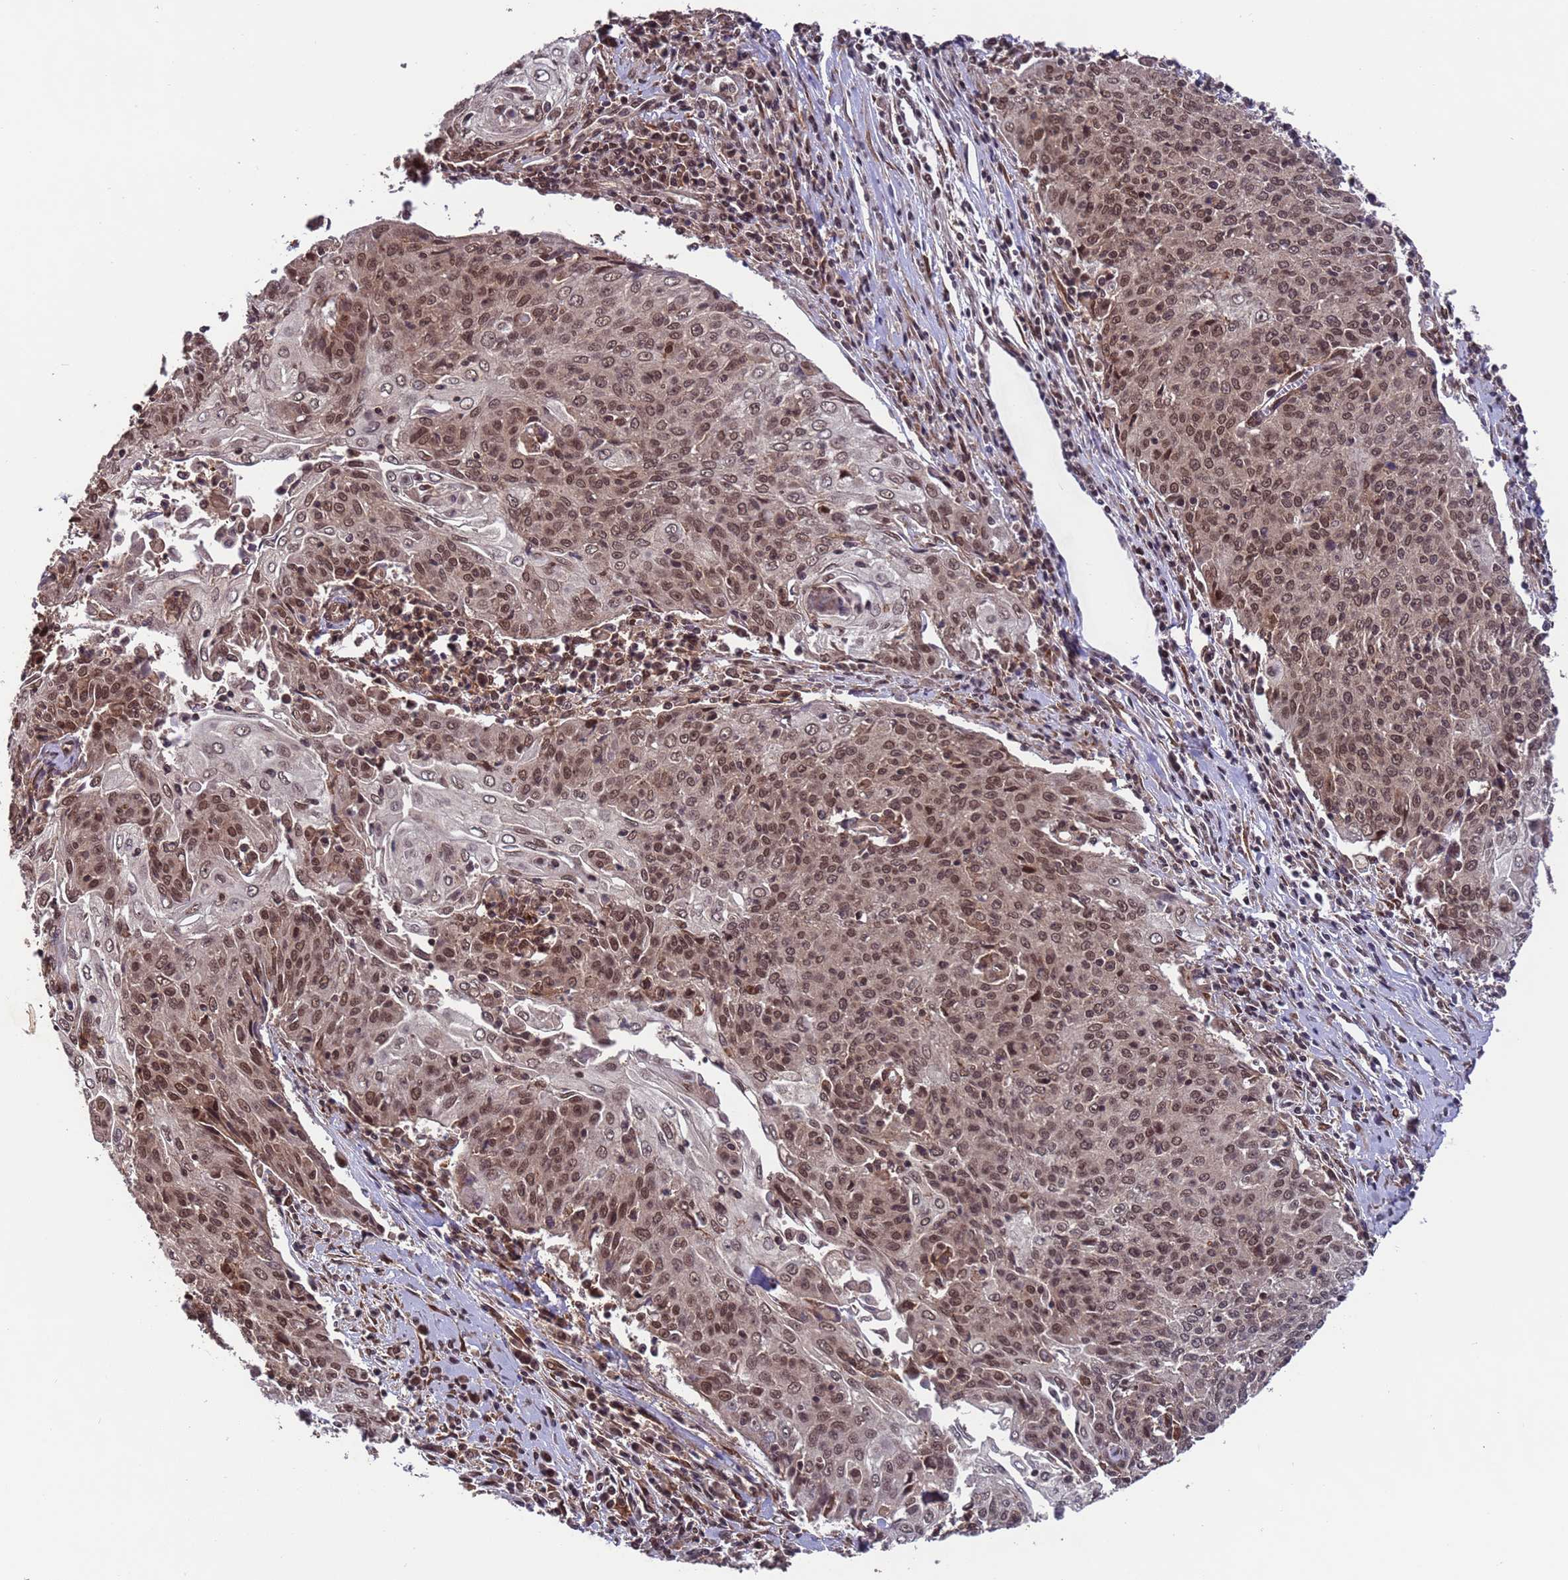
{"staining": {"intensity": "moderate", "quantity": ">75%", "location": "nuclear"}, "tissue": "cervical cancer", "cell_type": "Tumor cells", "image_type": "cancer", "snomed": [{"axis": "morphology", "description": "Squamous cell carcinoma, NOS"}, {"axis": "topography", "description": "Cervix"}], "caption": "A brown stain shows moderate nuclear staining of a protein in cervical cancer (squamous cell carcinoma) tumor cells.", "gene": "VSTM4", "patient": {"sex": "female", "age": 48}}